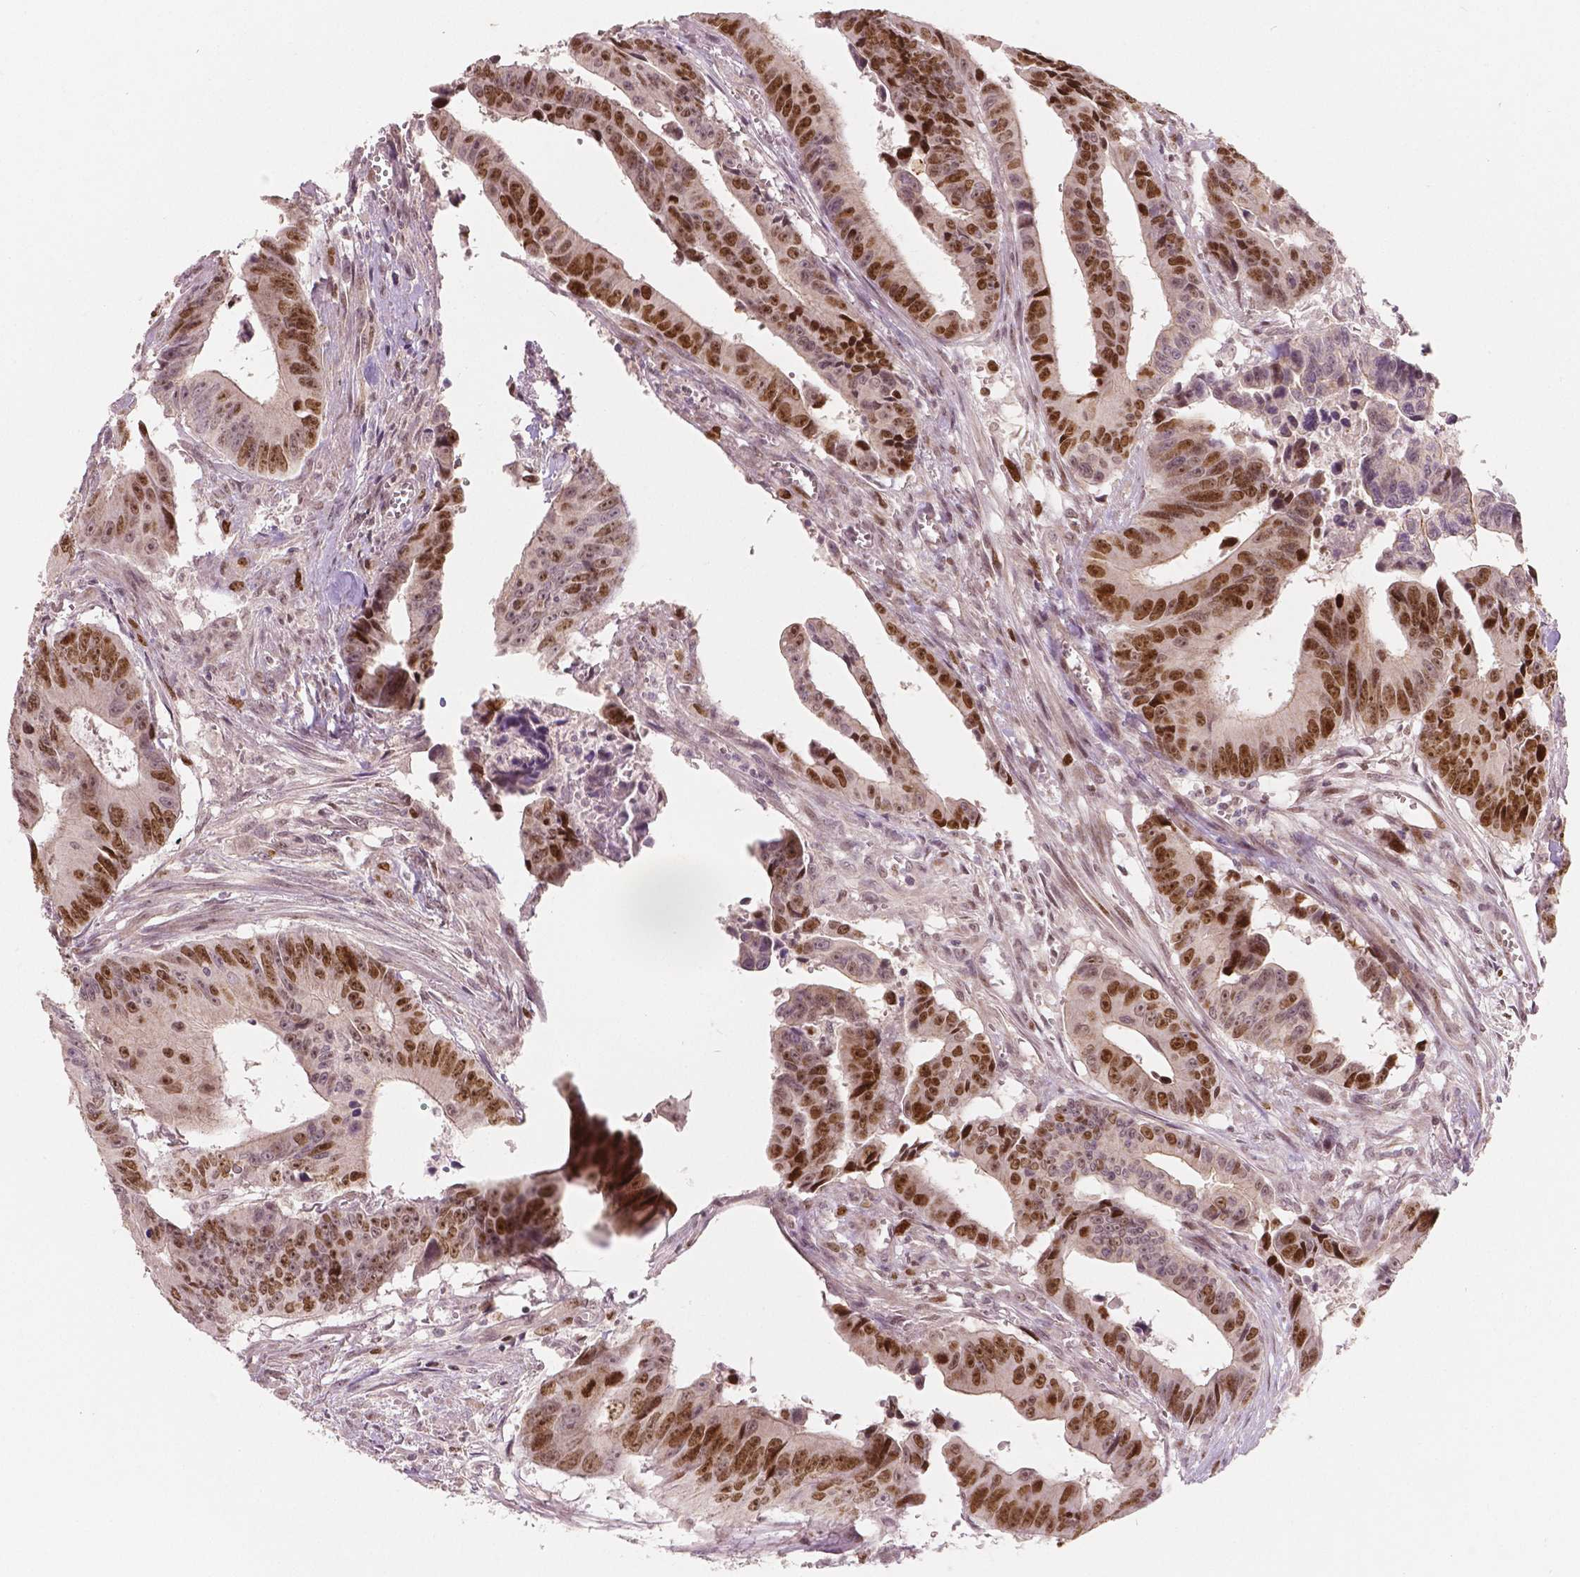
{"staining": {"intensity": "strong", "quantity": "25%-75%", "location": "cytoplasmic/membranous,nuclear"}, "tissue": "colorectal cancer", "cell_type": "Tumor cells", "image_type": "cancer", "snomed": [{"axis": "morphology", "description": "Adenocarcinoma, NOS"}, {"axis": "topography", "description": "Colon"}], "caption": "An immunohistochemistry (IHC) histopathology image of tumor tissue is shown. Protein staining in brown shows strong cytoplasmic/membranous and nuclear positivity in colorectal cancer (adenocarcinoma) within tumor cells.", "gene": "NSD2", "patient": {"sex": "female", "age": 87}}